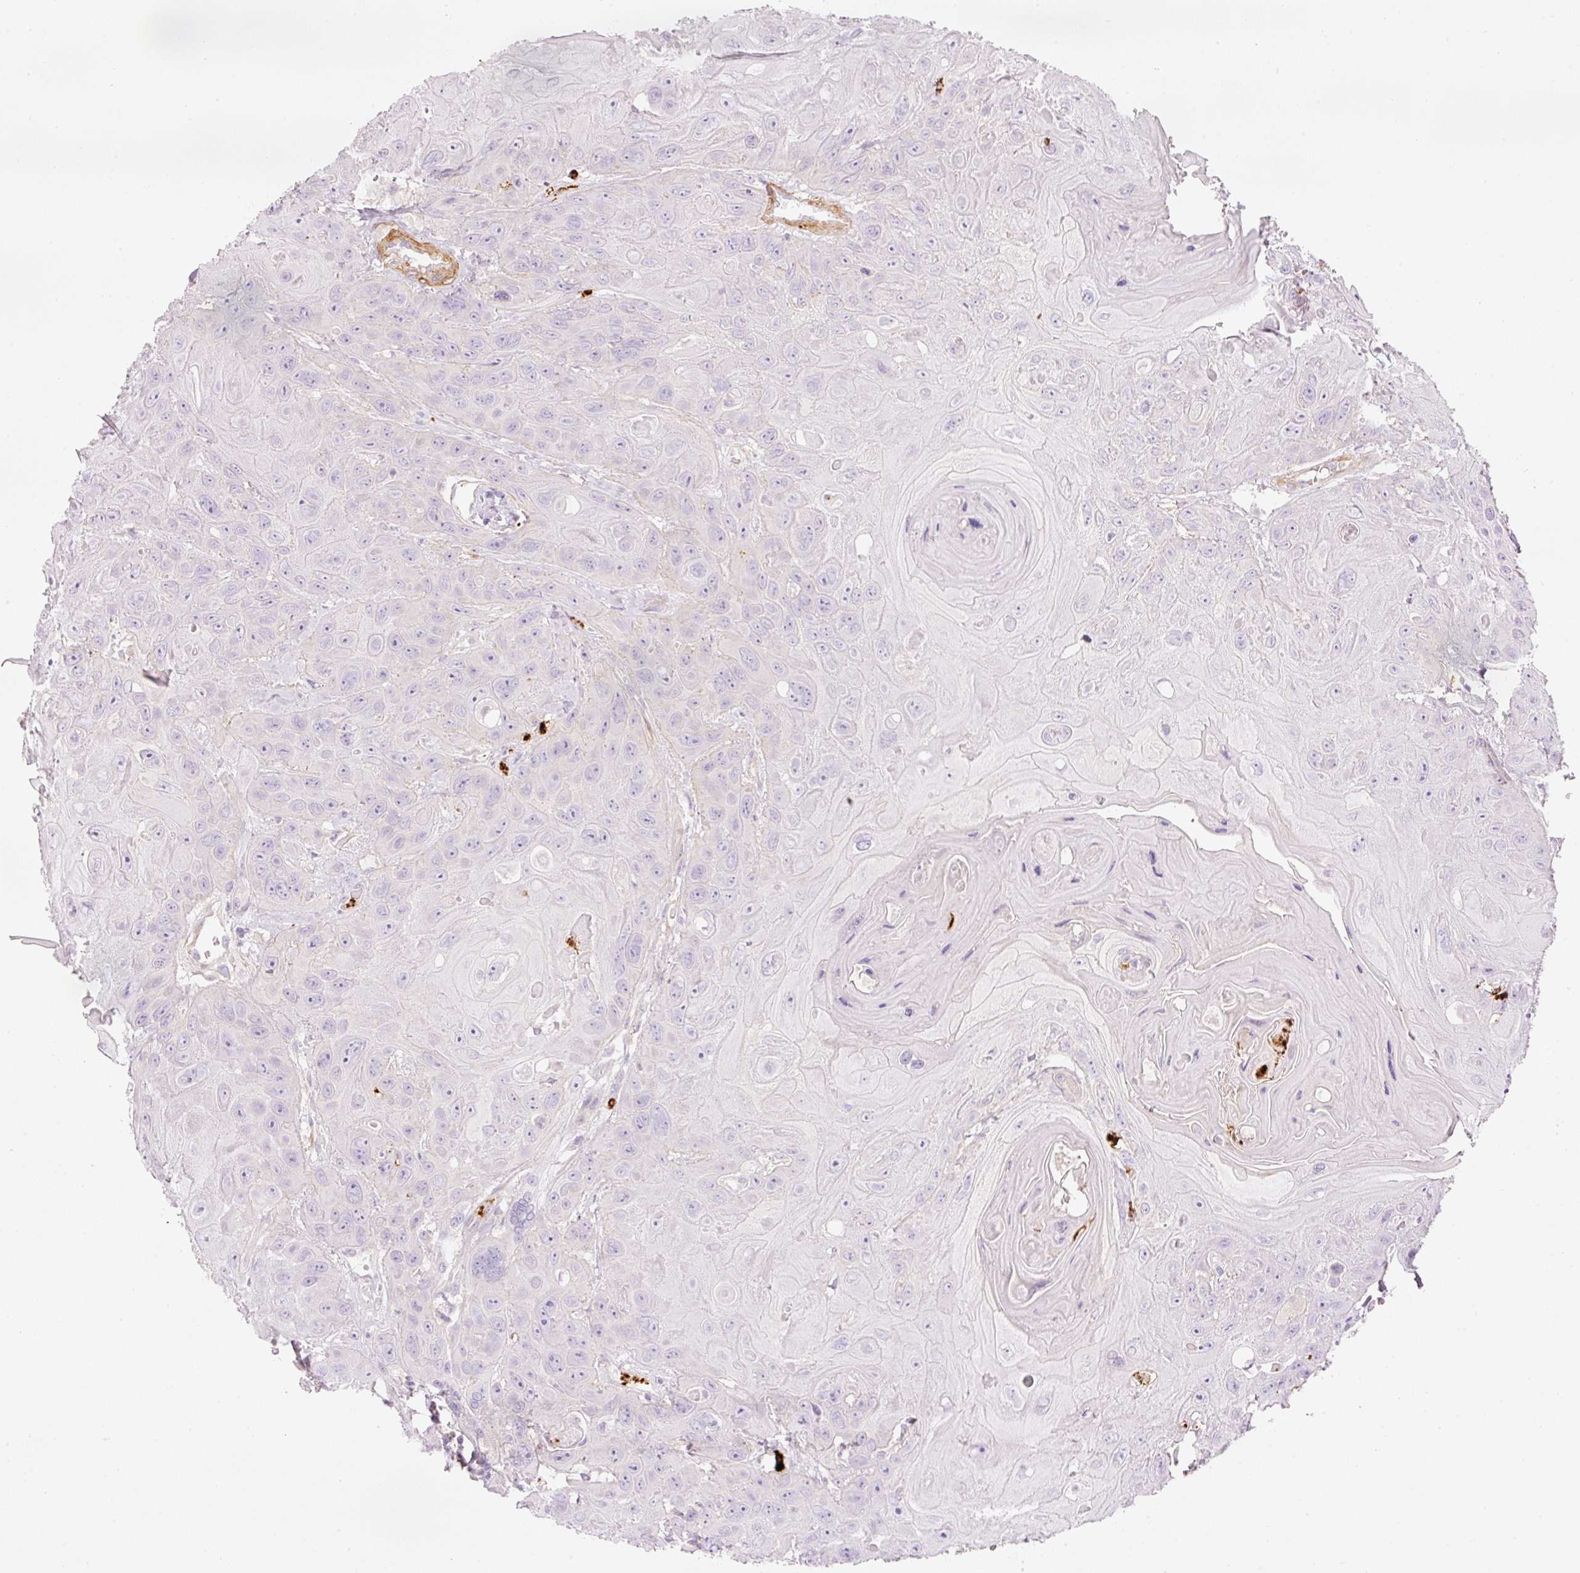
{"staining": {"intensity": "negative", "quantity": "none", "location": "none"}, "tissue": "head and neck cancer", "cell_type": "Tumor cells", "image_type": "cancer", "snomed": [{"axis": "morphology", "description": "Squamous cell carcinoma, NOS"}, {"axis": "topography", "description": "Head-Neck"}], "caption": "Head and neck squamous cell carcinoma stained for a protein using immunohistochemistry displays no expression tumor cells.", "gene": "MAP3K3", "patient": {"sex": "female", "age": 59}}